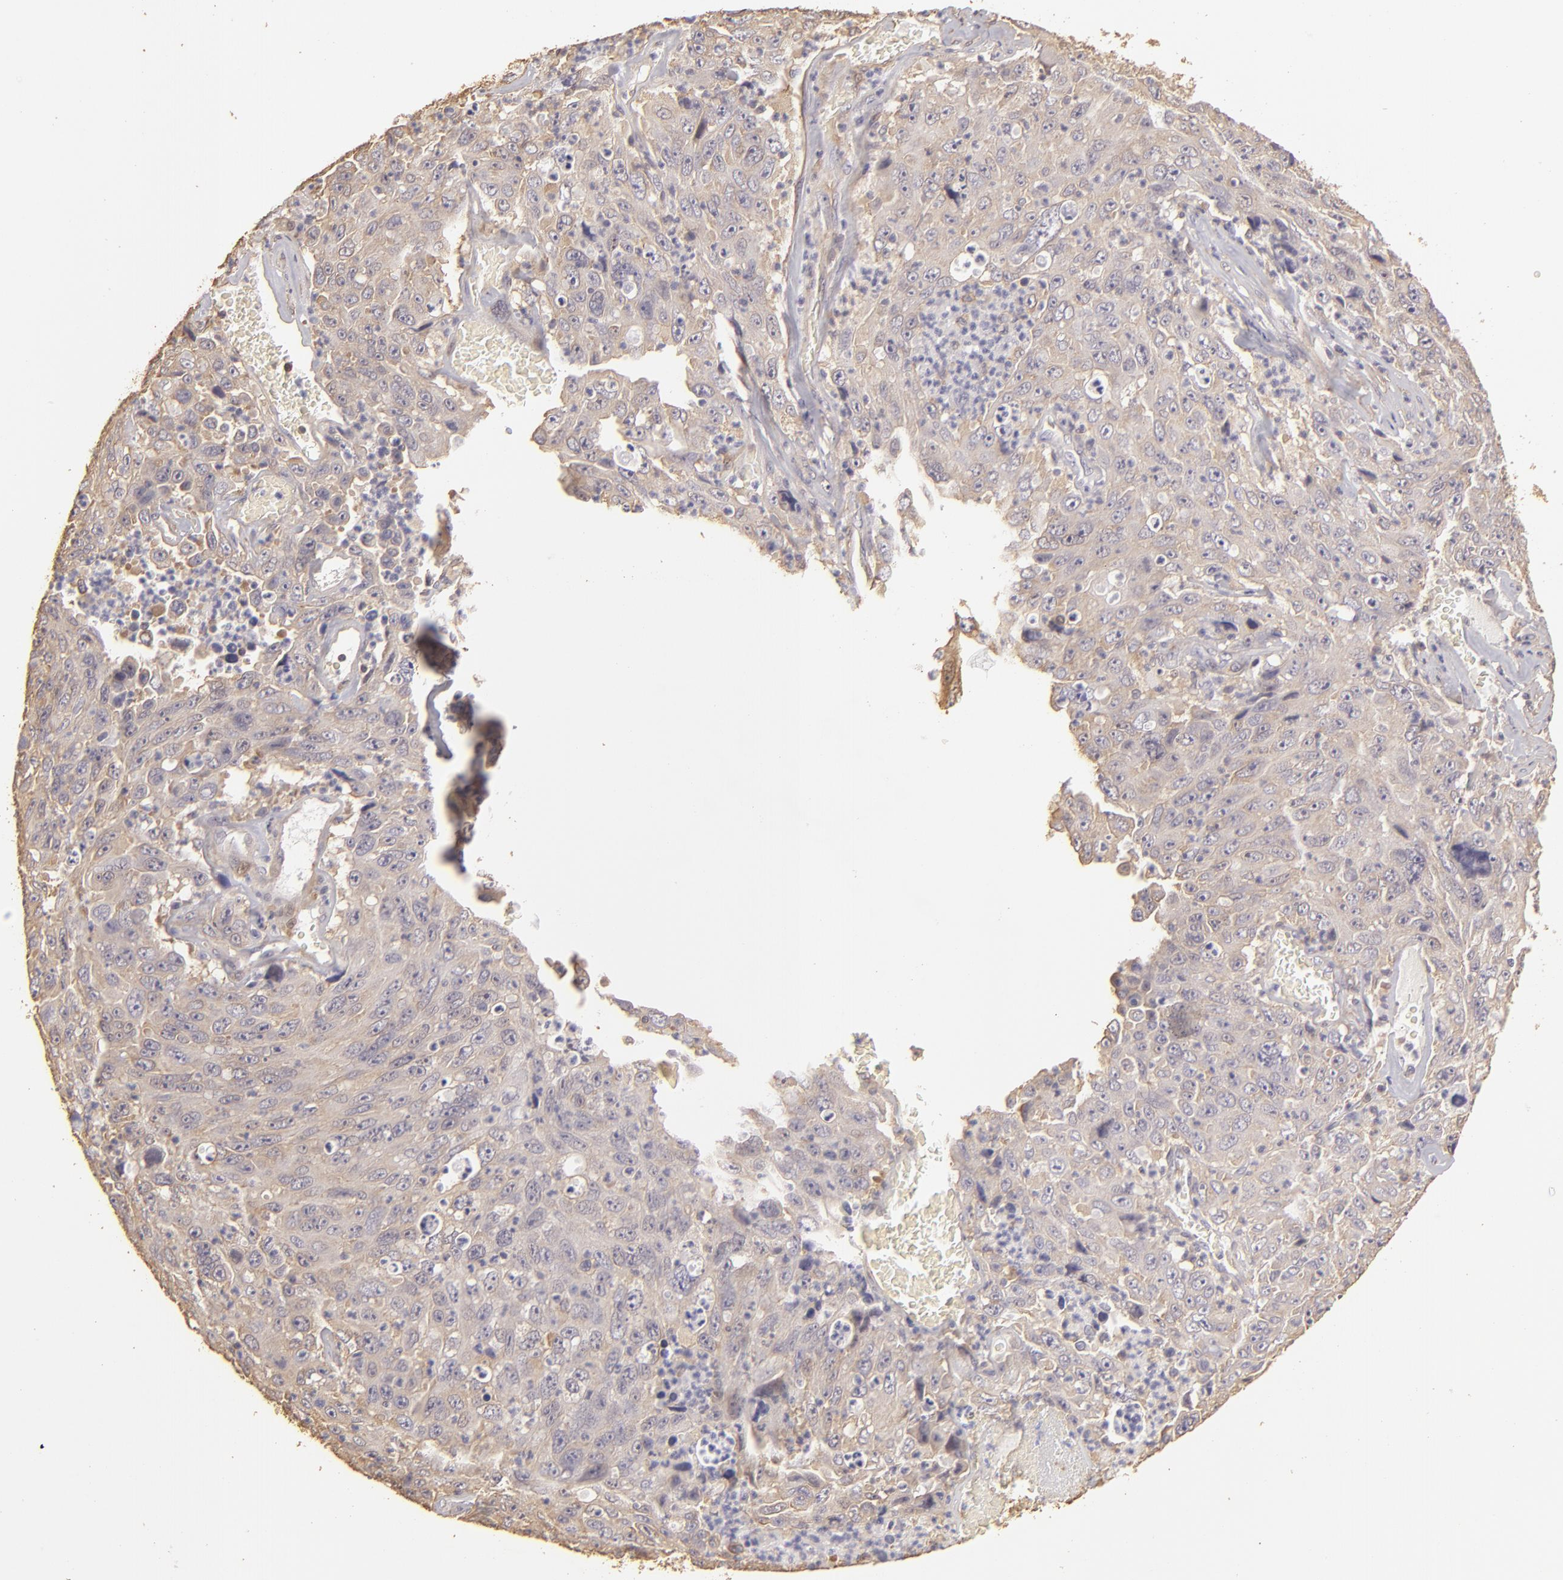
{"staining": {"intensity": "negative", "quantity": "none", "location": "none"}, "tissue": "lung cancer", "cell_type": "Tumor cells", "image_type": "cancer", "snomed": [{"axis": "morphology", "description": "Squamous cell carcinoma, NOS"}, {"axis": "topography", "description": "Lung"}], "caption": "High power microscopy micrograph of an immunohistochemistry photomicrograph of squamous cell carcinoma (lung), revealing no significant positivity in tumor cells. The staining is performed using DAB (3,3'-diaminobenzidine) brown chromogen with nuclei counter-stained in using hematoxylin.", "gene": "HSPB6", "patient": {"sex": "male", "age": 64}}